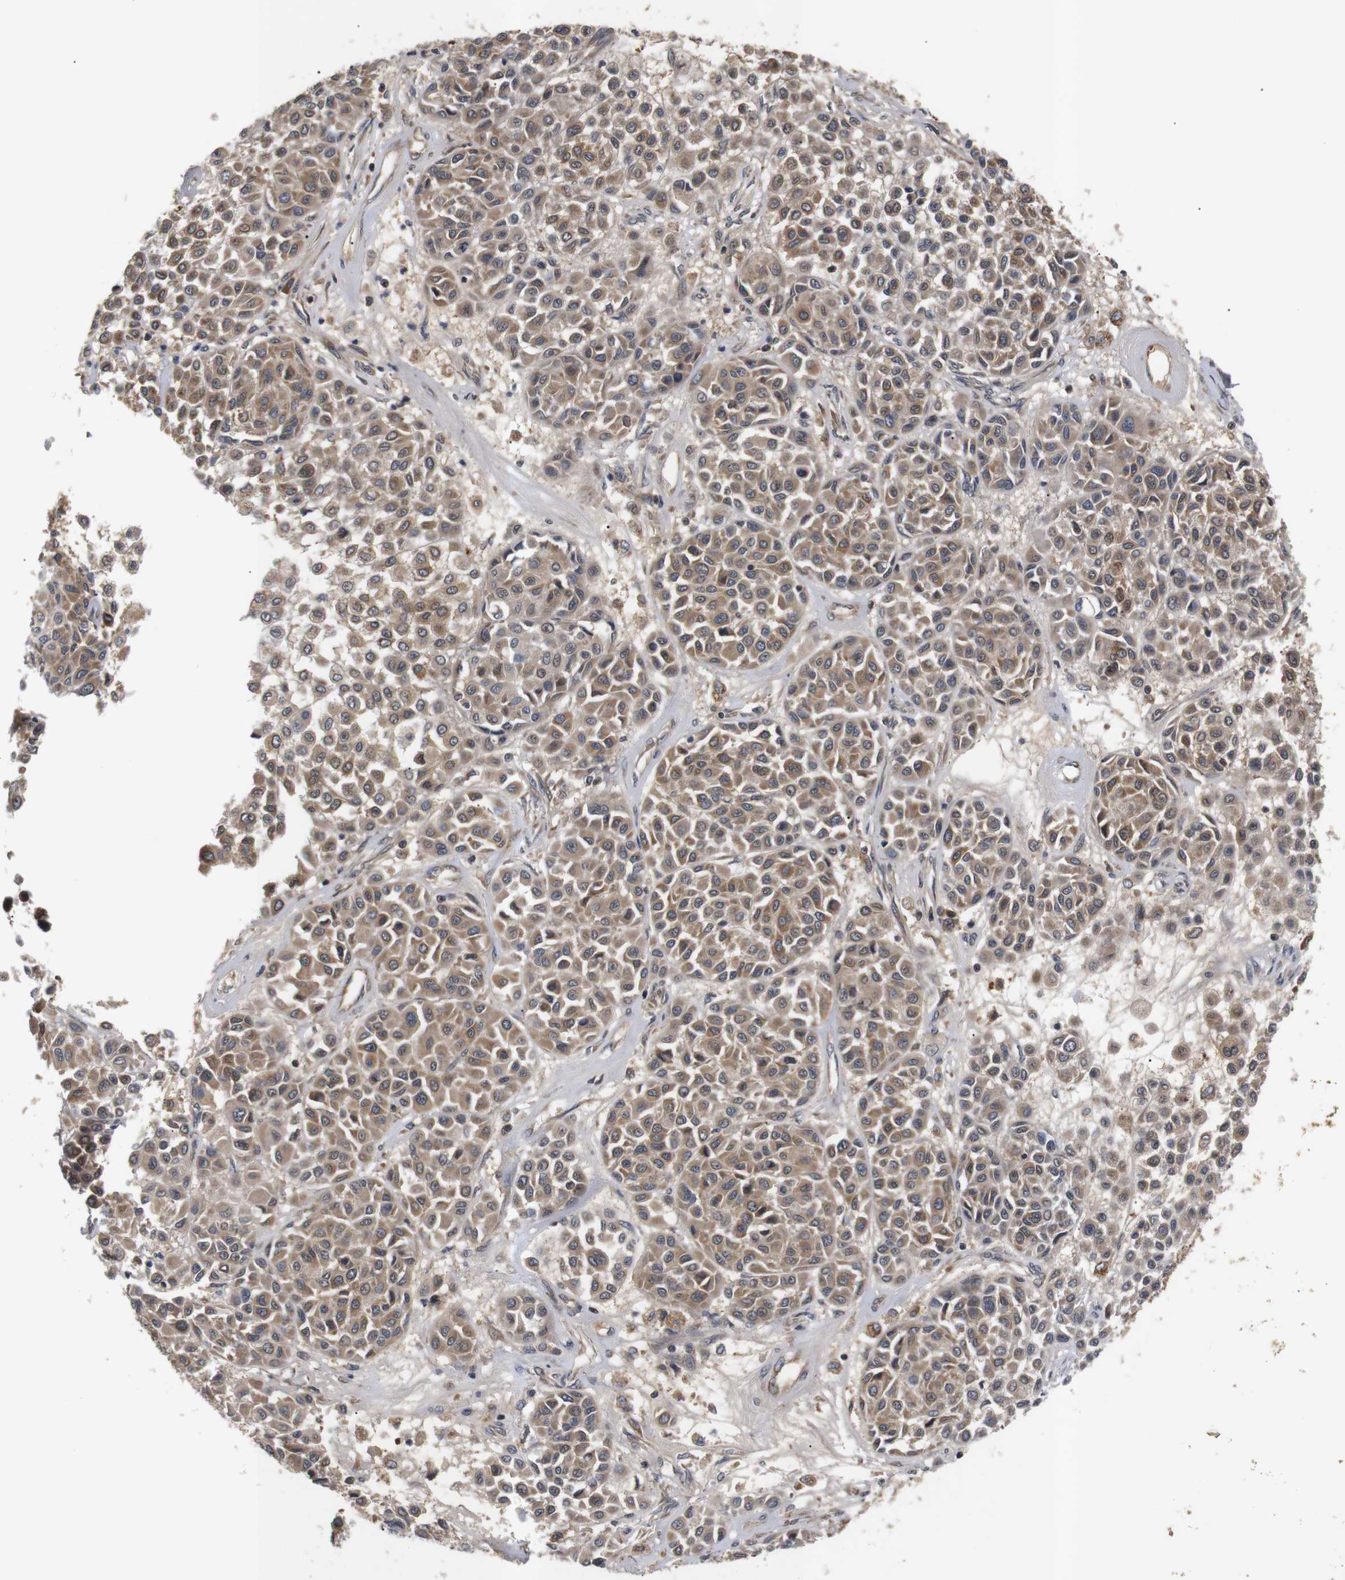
{"staining": {"intensity": "moderate", "quantity": ">75%", "location": "cytoplasmic/membranous"}, "tissue": "melanoma", "cell_type": "Tumor cells", "image_type": "cancer", "snomed": [{"axis": "morphology", "description": "Malignant melanoma, Metastatic site"}, {"axis": "topography", "description": "Soft tissue"}], "caption": "This is an image of IHC staining of malignant melanoma (metastatic site), which shows moderate staining in the cytoplasmic/membranous of tumor cells.", "gene": "RIPK1", "patient": {"sex": "male", "age": 41}}